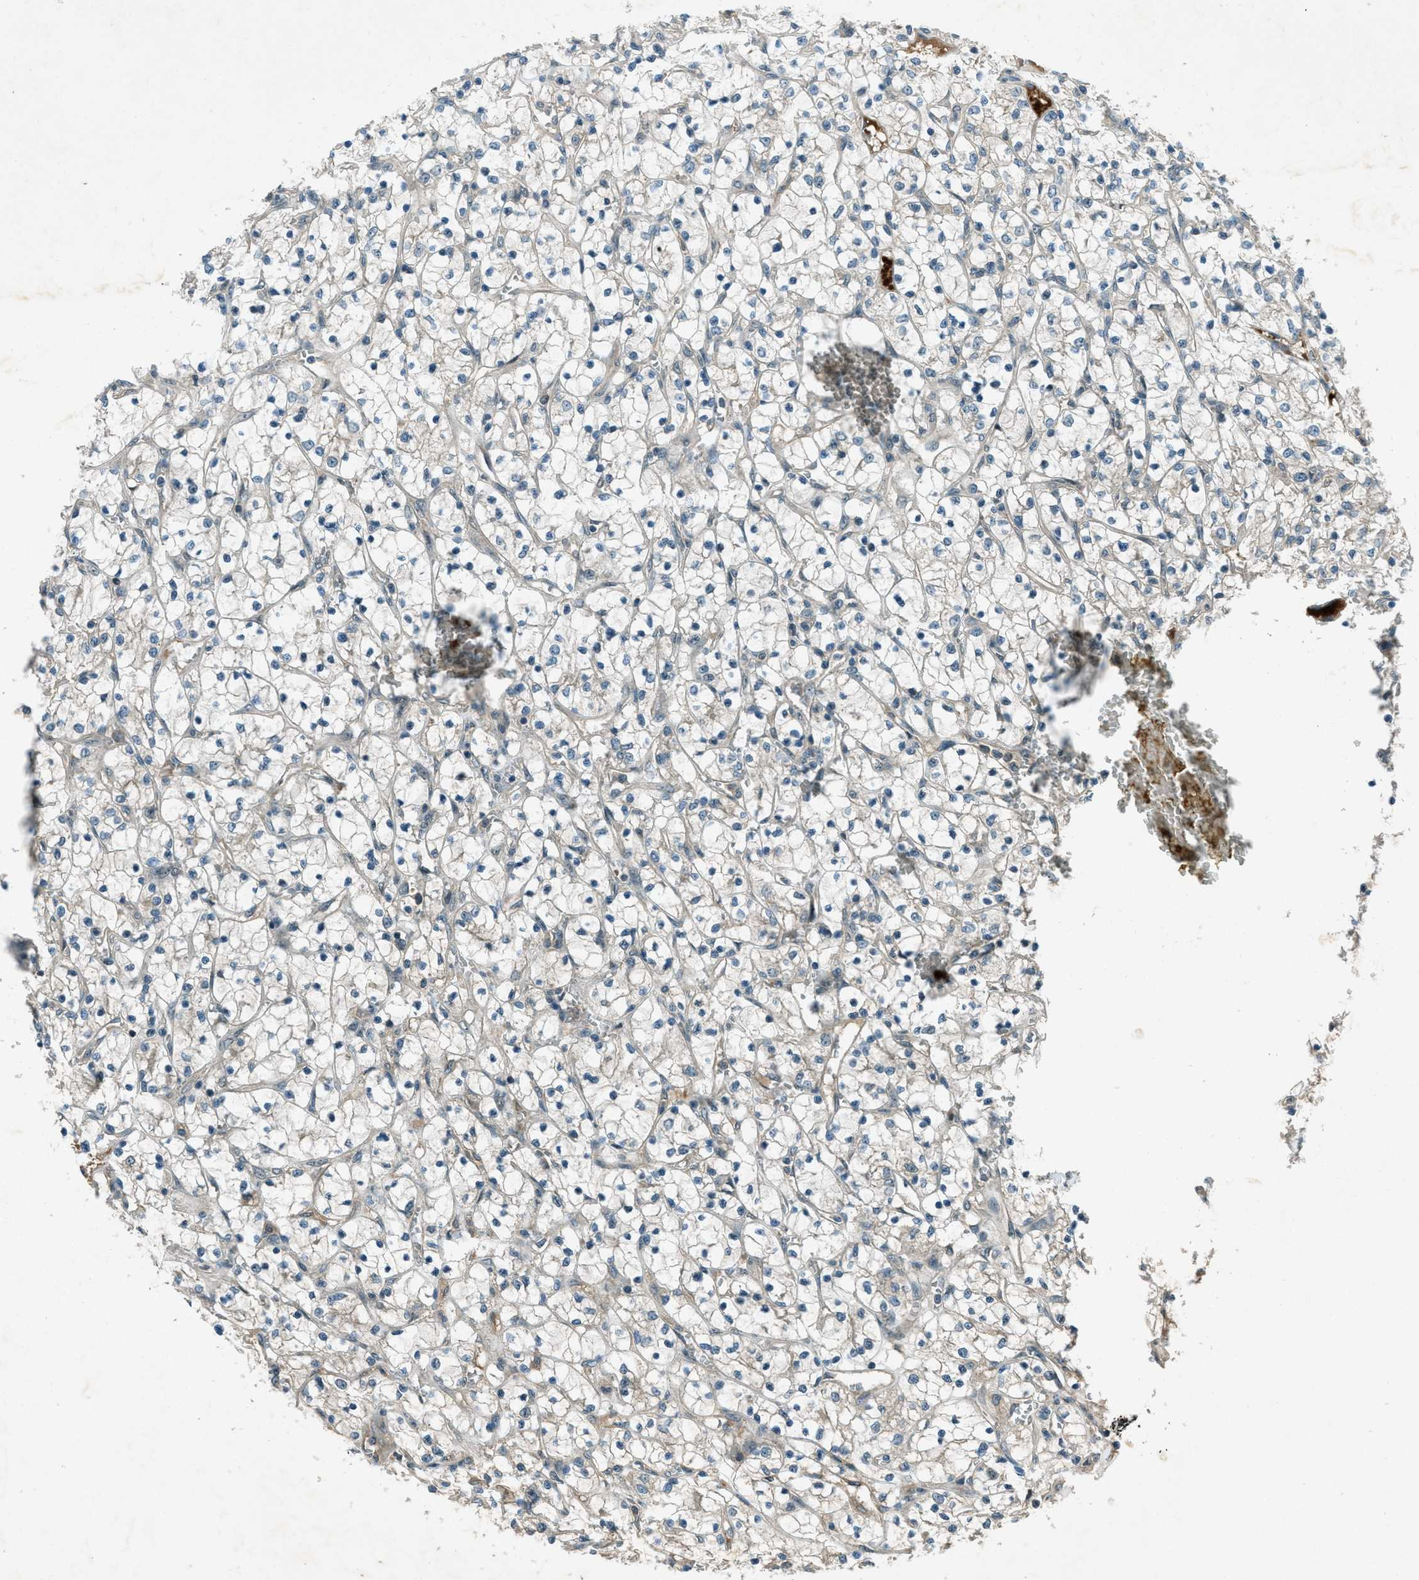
{"staining": {"intensity": "negative", "quantity": "none", "location": "none"}, "tissue": "renal cancer", "cell_type": "Tumor cells", "image_type": "cancer", "snomed": [{"axis": "morphology", "description": "Adenocarcinoma, NOS"}, {"axis": "topography", "description": "Kidney"}], "caption": "The histopathology image displays no significant positivity in tumor cells of renal cancer. (Brightfield microscopy of DAB (3,3'-diaminobenzidine) immunohistochemistry at high magnification).", "gene": "STK11", "patient": {"sex": "female", "age": 69}}